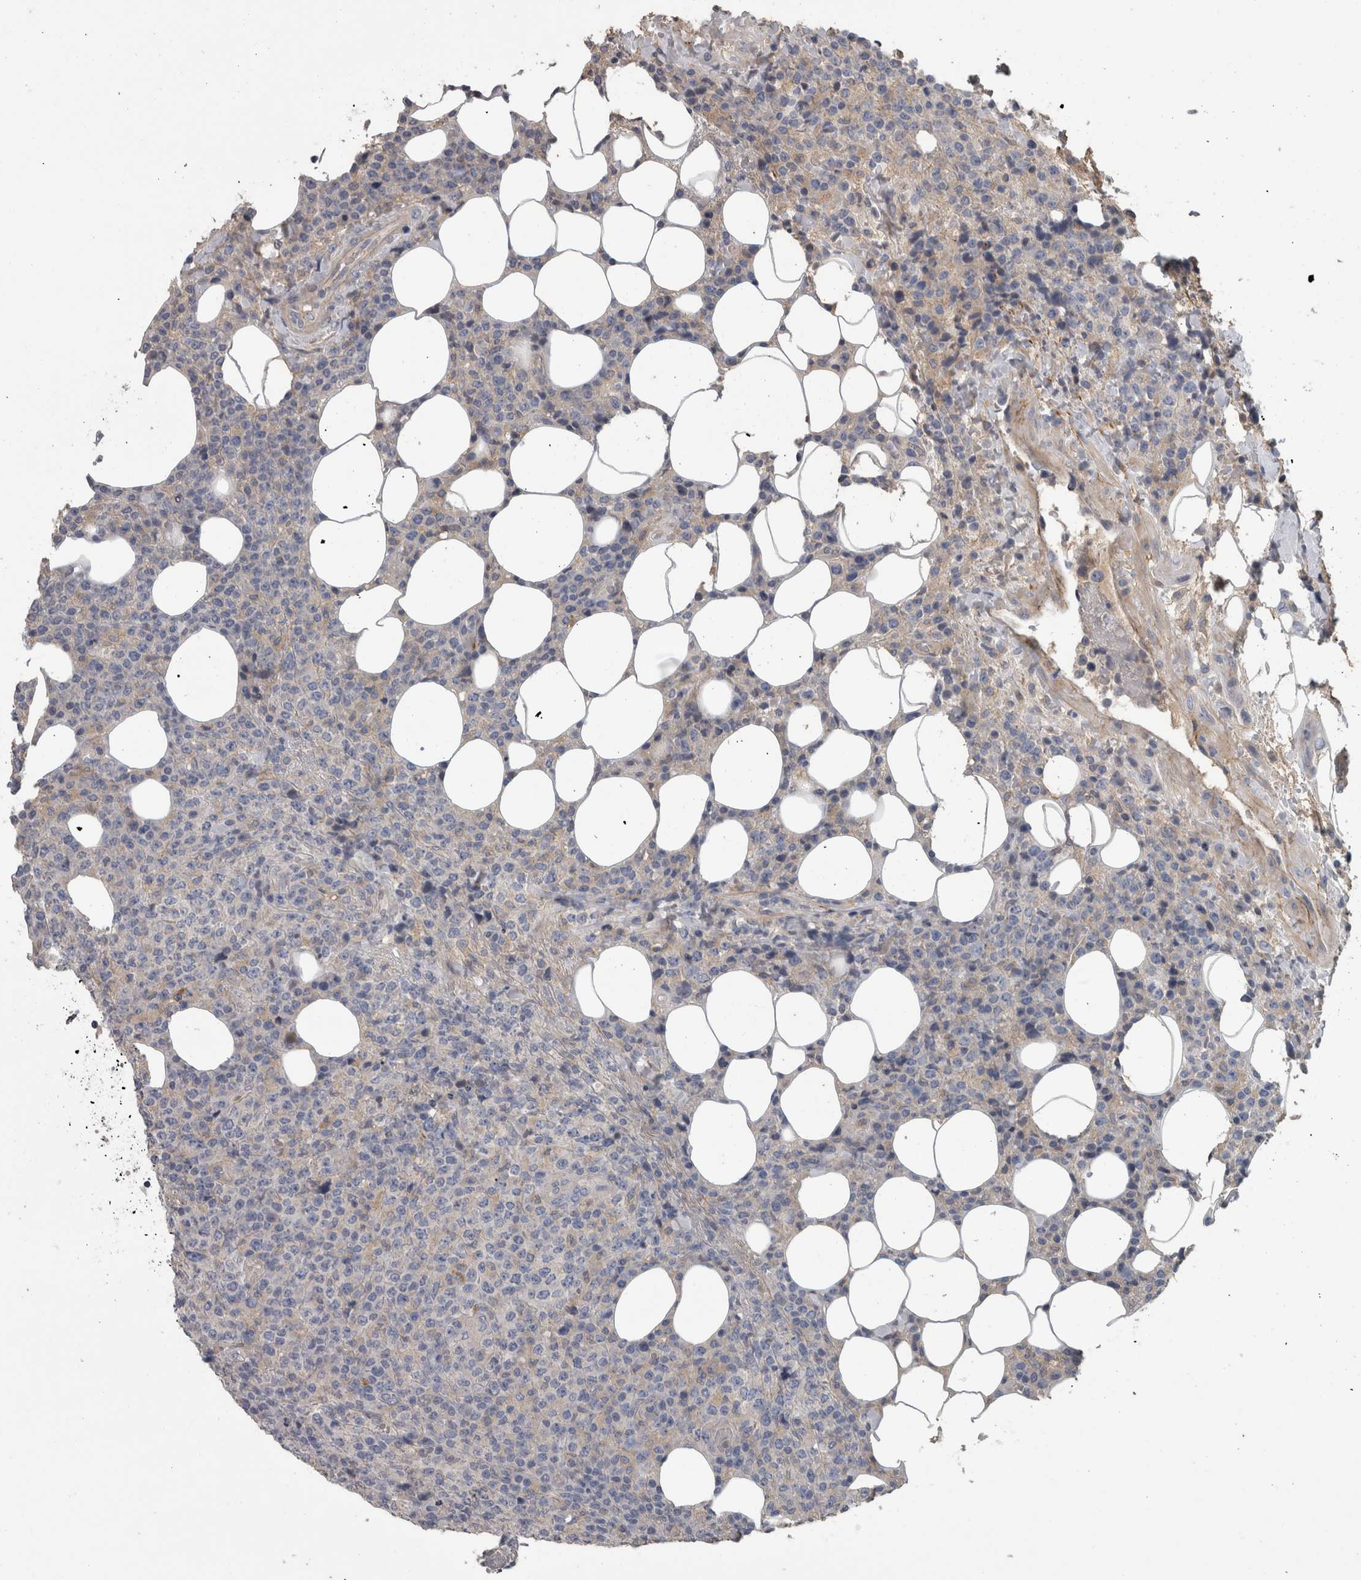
{"staining": {"intensity": "negative", "quantity": "none", "location": "none"}, "tissue": "lymphoma", "cell_type": "Tumor cells", "image_type": "cancer", "snomed": [{"axis": "morphology", "description": "Malignant lymphoma, non-Hodgkin's type, High grade"}, {"axis": "topography", "description": "Lymph node"}], "caption": "Immunohistochemistry (IHC) histopathology image of human lymphoma stained for a protein (brown), which demonstrates no positivity in tumor cells.", "gene": "EFEMP2", "patient": {"sex": "male", "age": 13}}